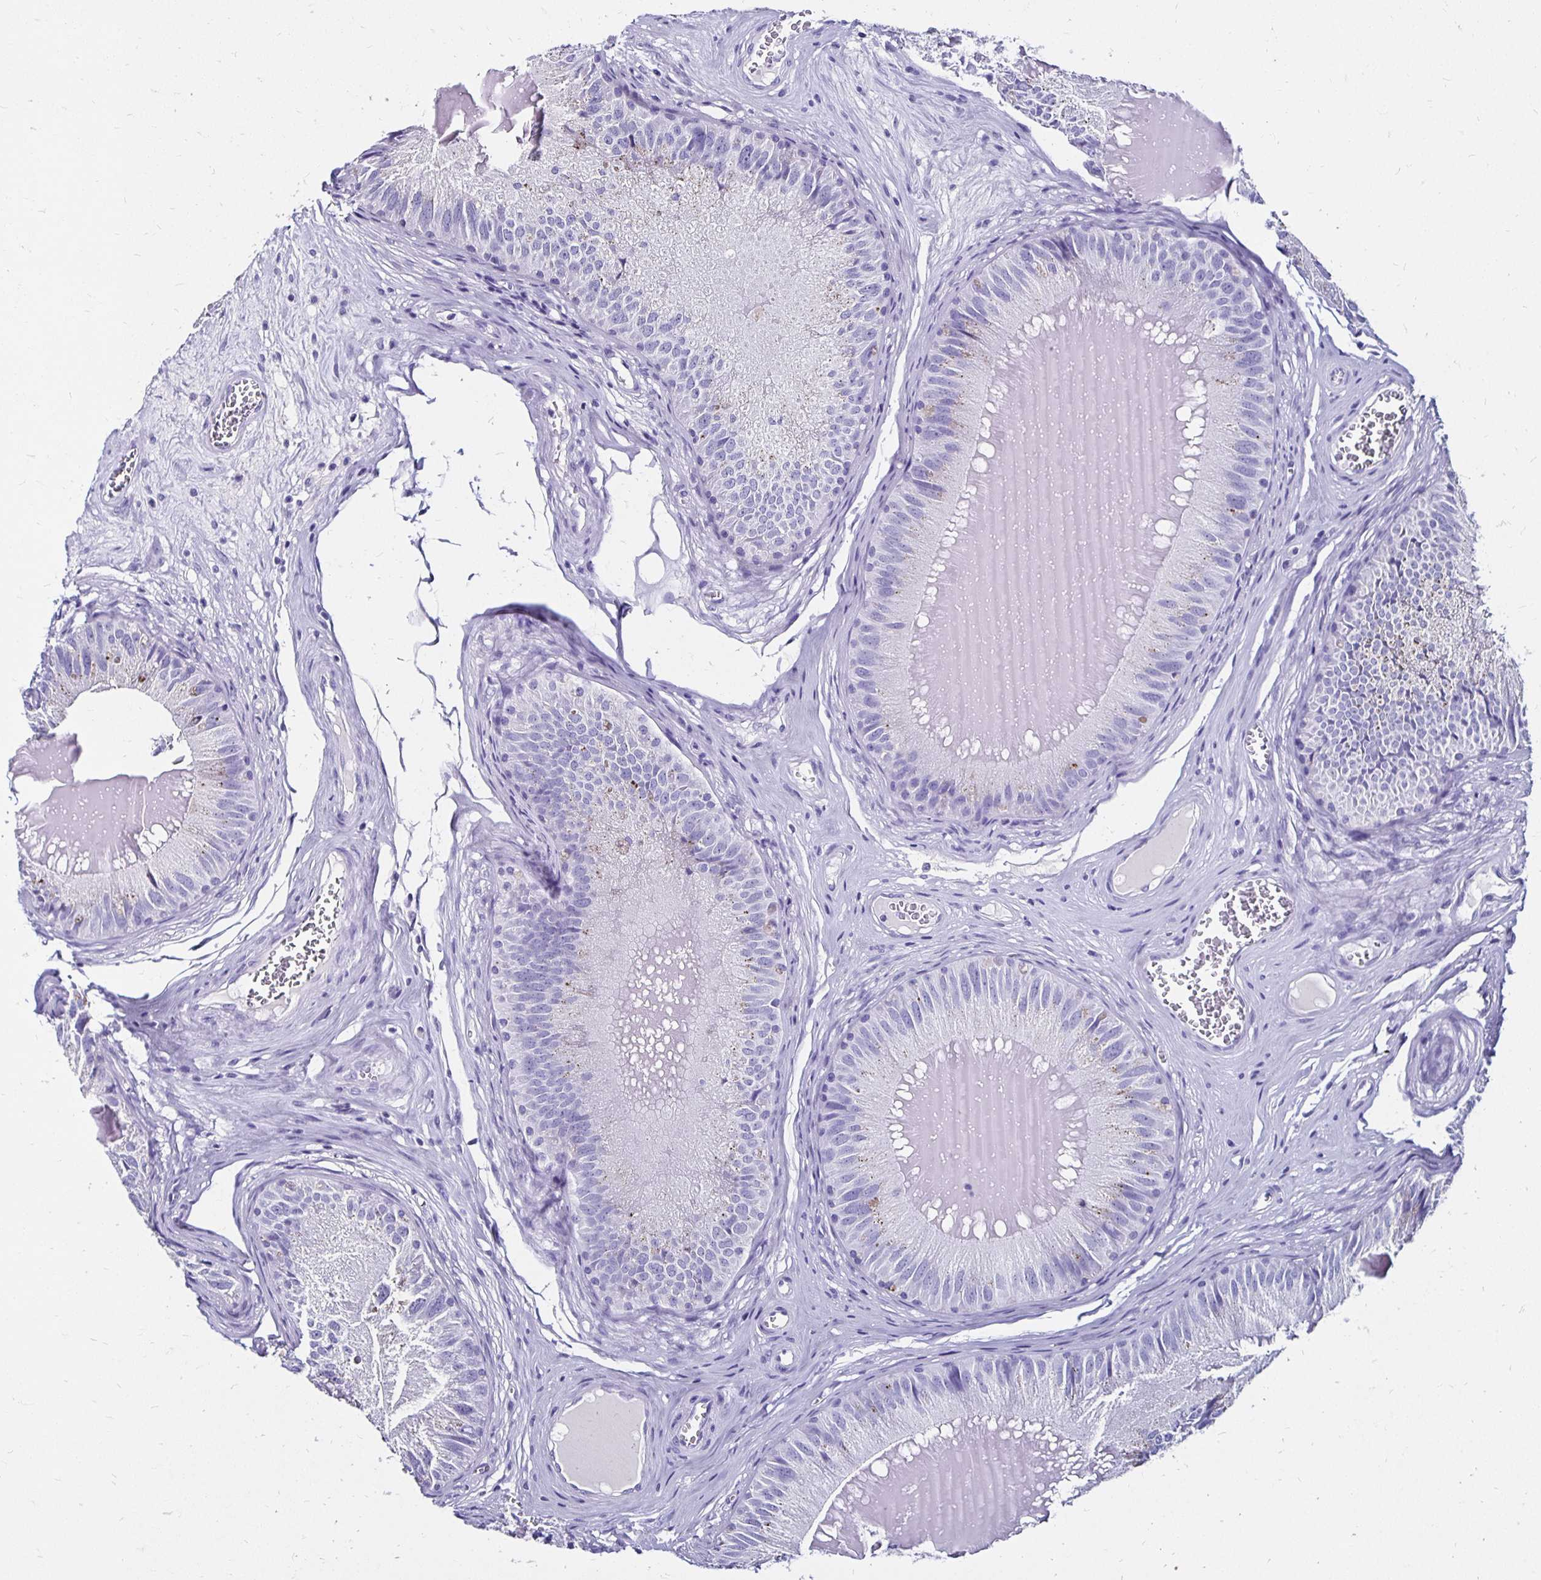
{"staining": {"intensity": "weak", "quantity": "<25%", "location": "cytoplasmic/membranous"}, "tissue": "epididymis", "cell_type": "Glandular cells", "image_type": "normal", "snomed": [{"axis": "morphology", "description": "Normal tissue, NOS"}, {"axis": "topography", "description": "Epididymis, spermatic cord, NOS"}], "caption": "Human epididymis stained for a protein using immunohistochemistry shows no staining in glandular cells.", "gene": "KCNT1", "patient": {"sex": "male", "age": 39}}